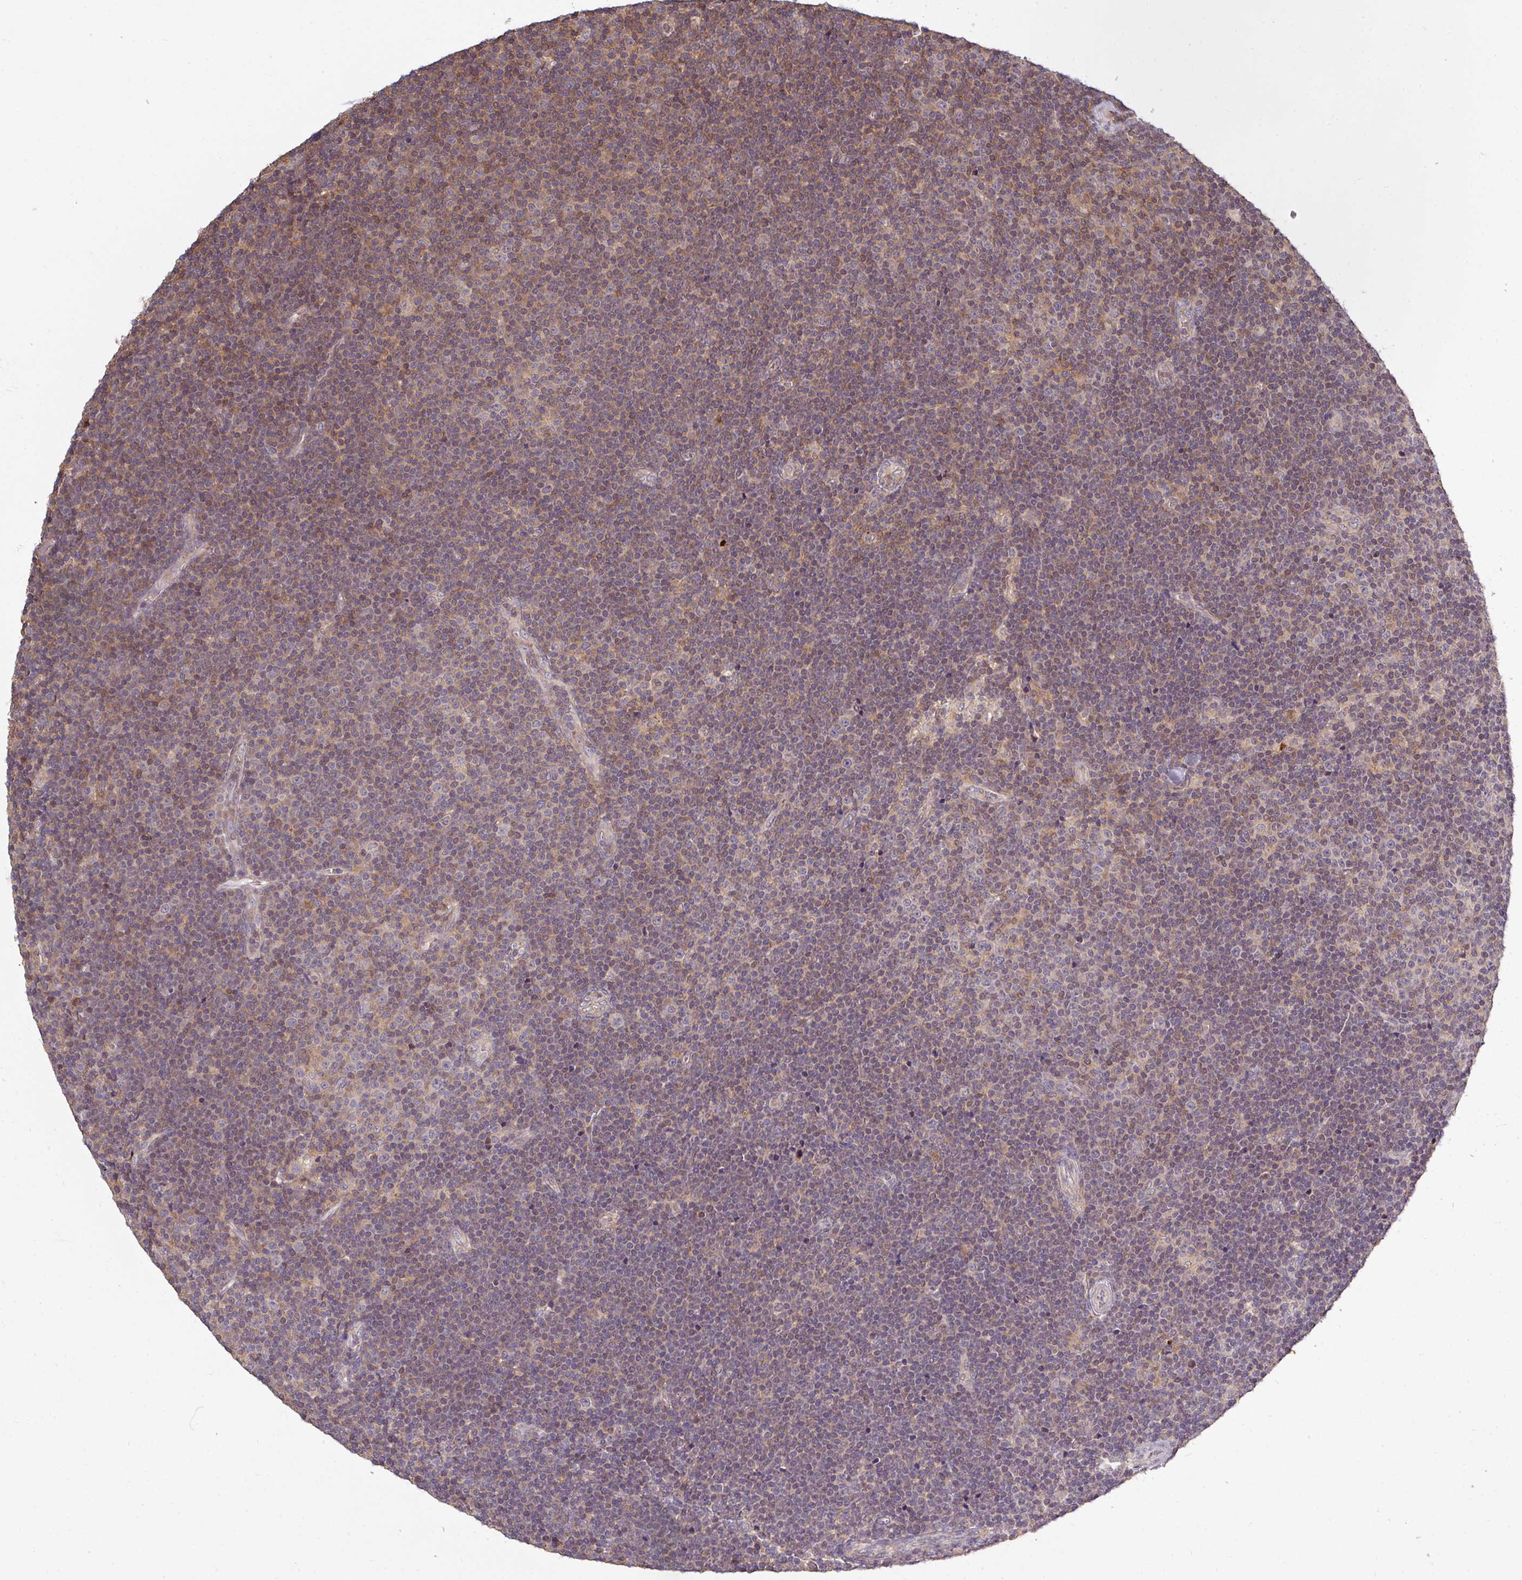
{"staining": {"intensity": "weak", "quantity": "<25%", "location": "cytoplasmic/membranous"}, "tissue": "lymphoma", "cell_type": "Tumor cells", "image_type": "cancer", "snomed": [{"axis": "morphology", "description": "Malignant lymphoma, non-Hodgkin's type, Low grade"}, {"axis": "topography", "description": "Lymph node"}], "caption": "This is an immunohistochemistry (IHC) image of human malignant lymphoma, non-Hodgkin's type (low-grade). There is no staining in tumor cells.", "gene": "TUSC3", "patient": {"sex": "male", "age": 48}}